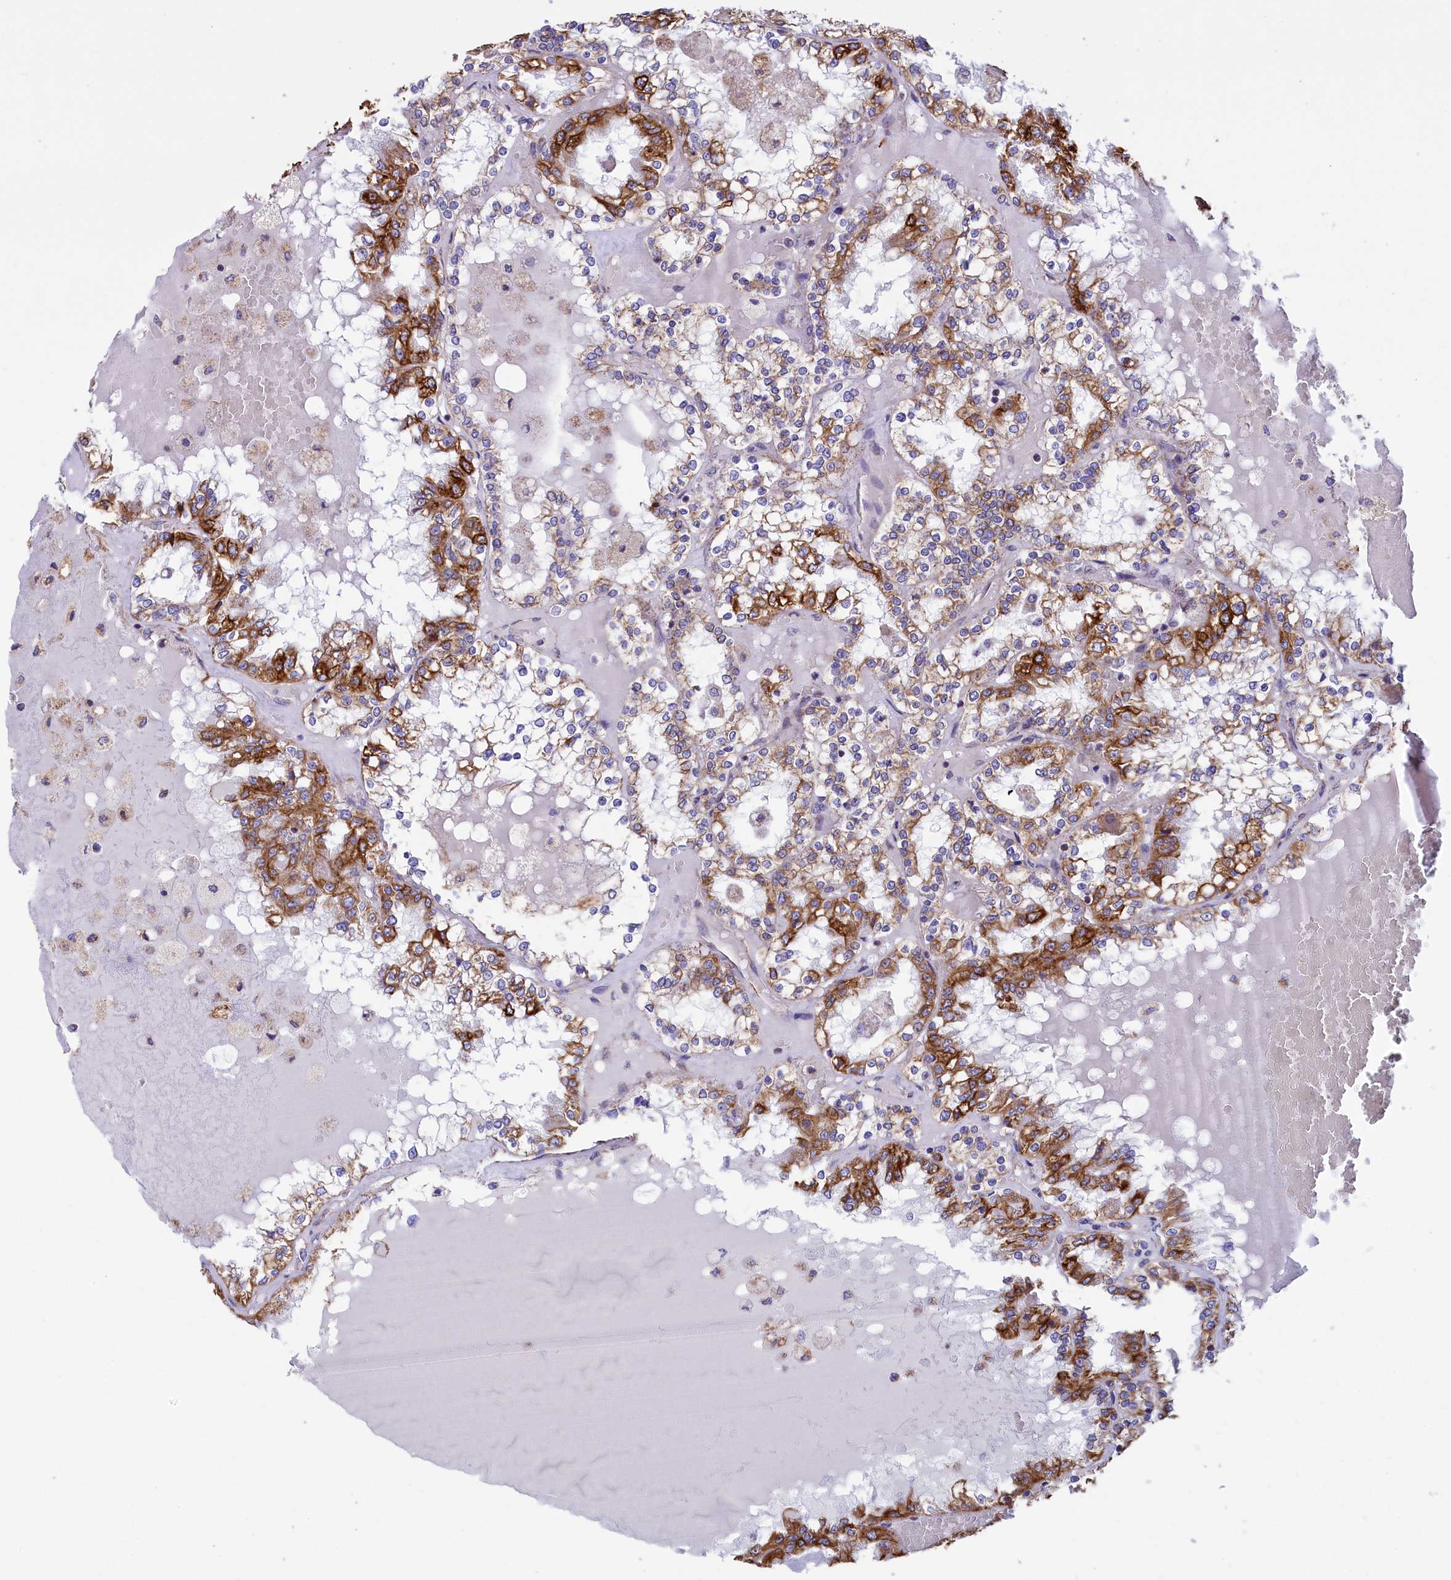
{"staining": {"intensity": "moderate", "quantity": "25%-75%", "location": "cytoplasmic/membranous"}, "tissue": "renal cancer", "cell_type": "Tumor cells", "image_type": "cancer", "snomed": [{"axis": "morphology", "description": "Adenocarcinoma, NOS"}, {"axis": "topography", "description": "Kidney"}], "caption": "Brown immunohistochemical staining in renal adenocarcinoma reveals moderate cytoplasmic/membranous positivity in approximately 25%-75% of tumor cells.", "gene": "GATB", "patient": {"sex": "female", "age": 56}}